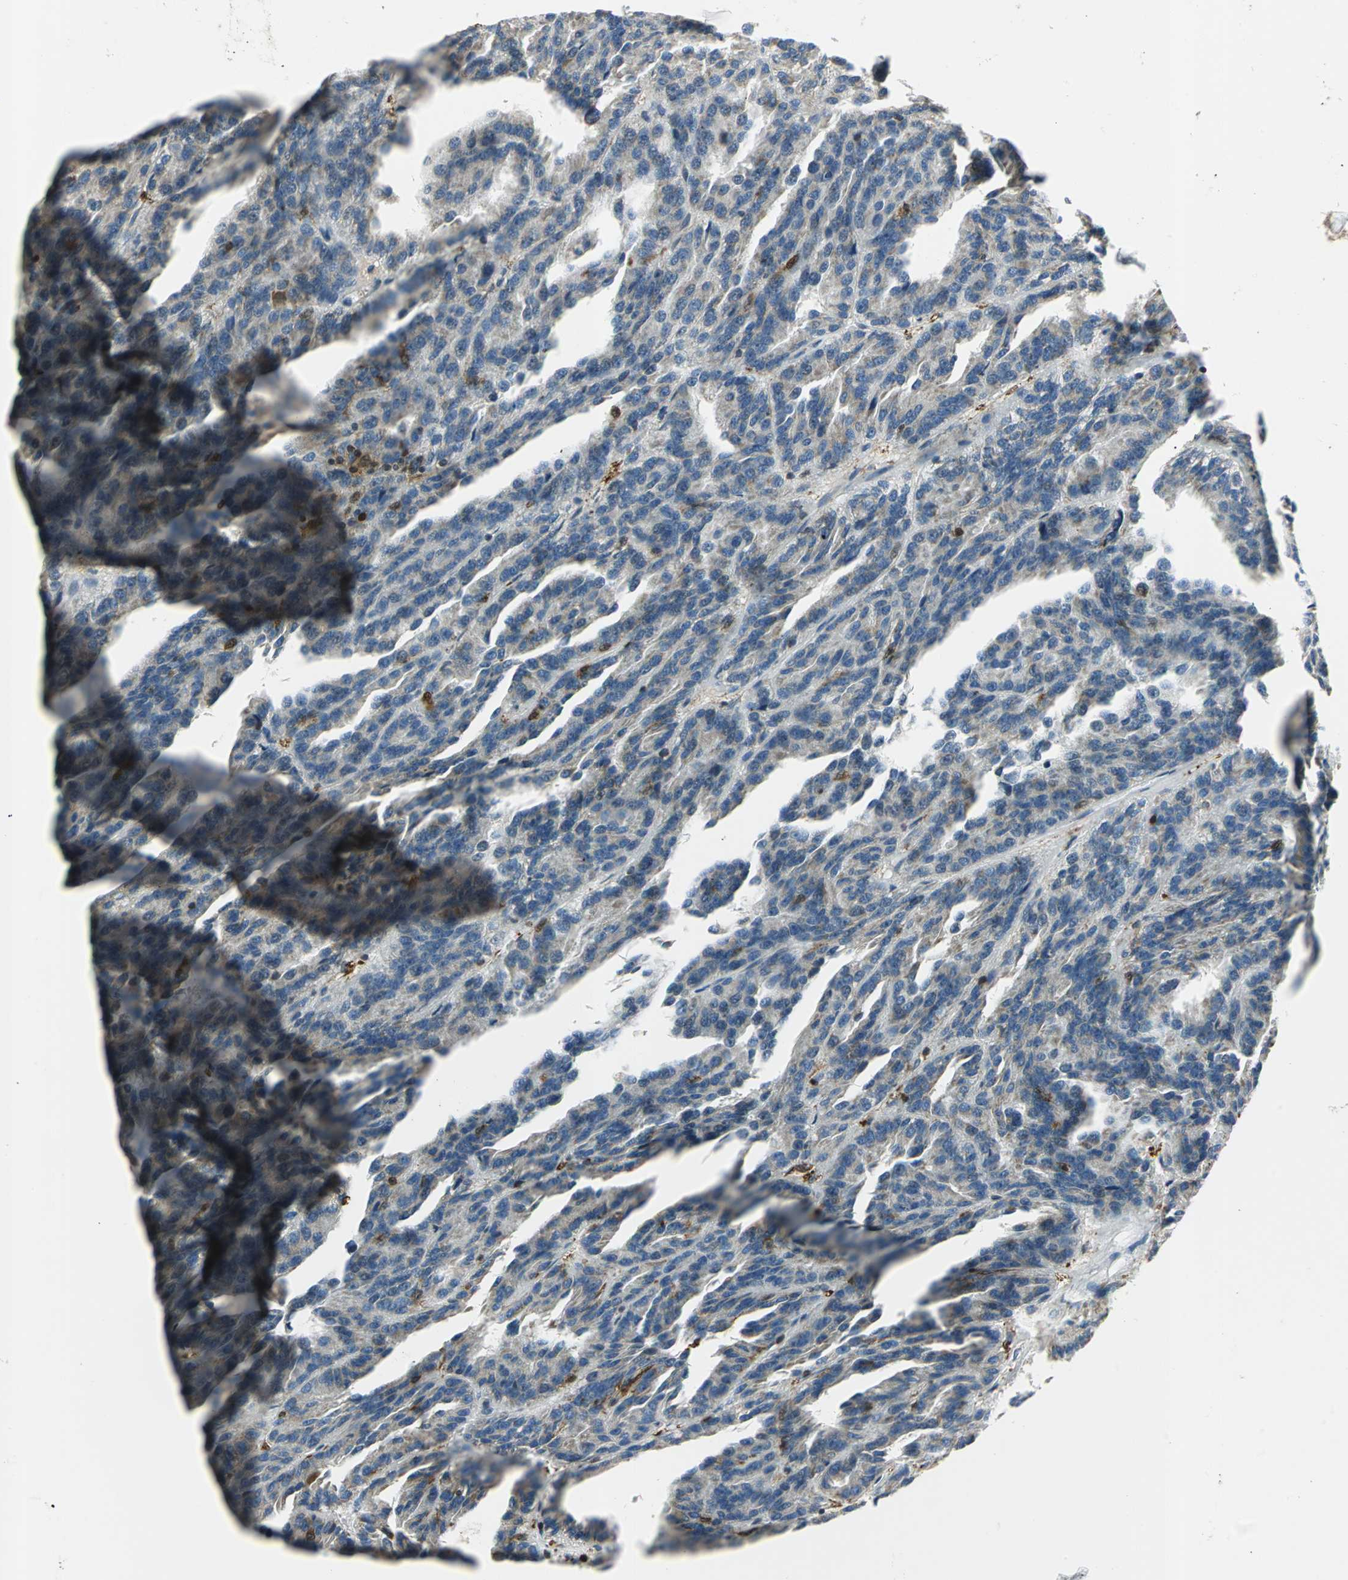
{"staining": {"intensity": "weak", "quantity": "<25%", "location": "cytoplasmic/membranous"}, "tissue": "renal cancer", "cell_type": "Tumor cells", "image_type": "cancer", "snomed": [{"axis": "morphology", "description": "Adenocarcinoma, NOS"}, {"axis": "topography", "description": "Kidney"}], "caption": "Tumor cells are negative for protein expression in human renal adenocarcinoma.", "gene": "USP40", "patient": {"sex": "male", "age": 46}}